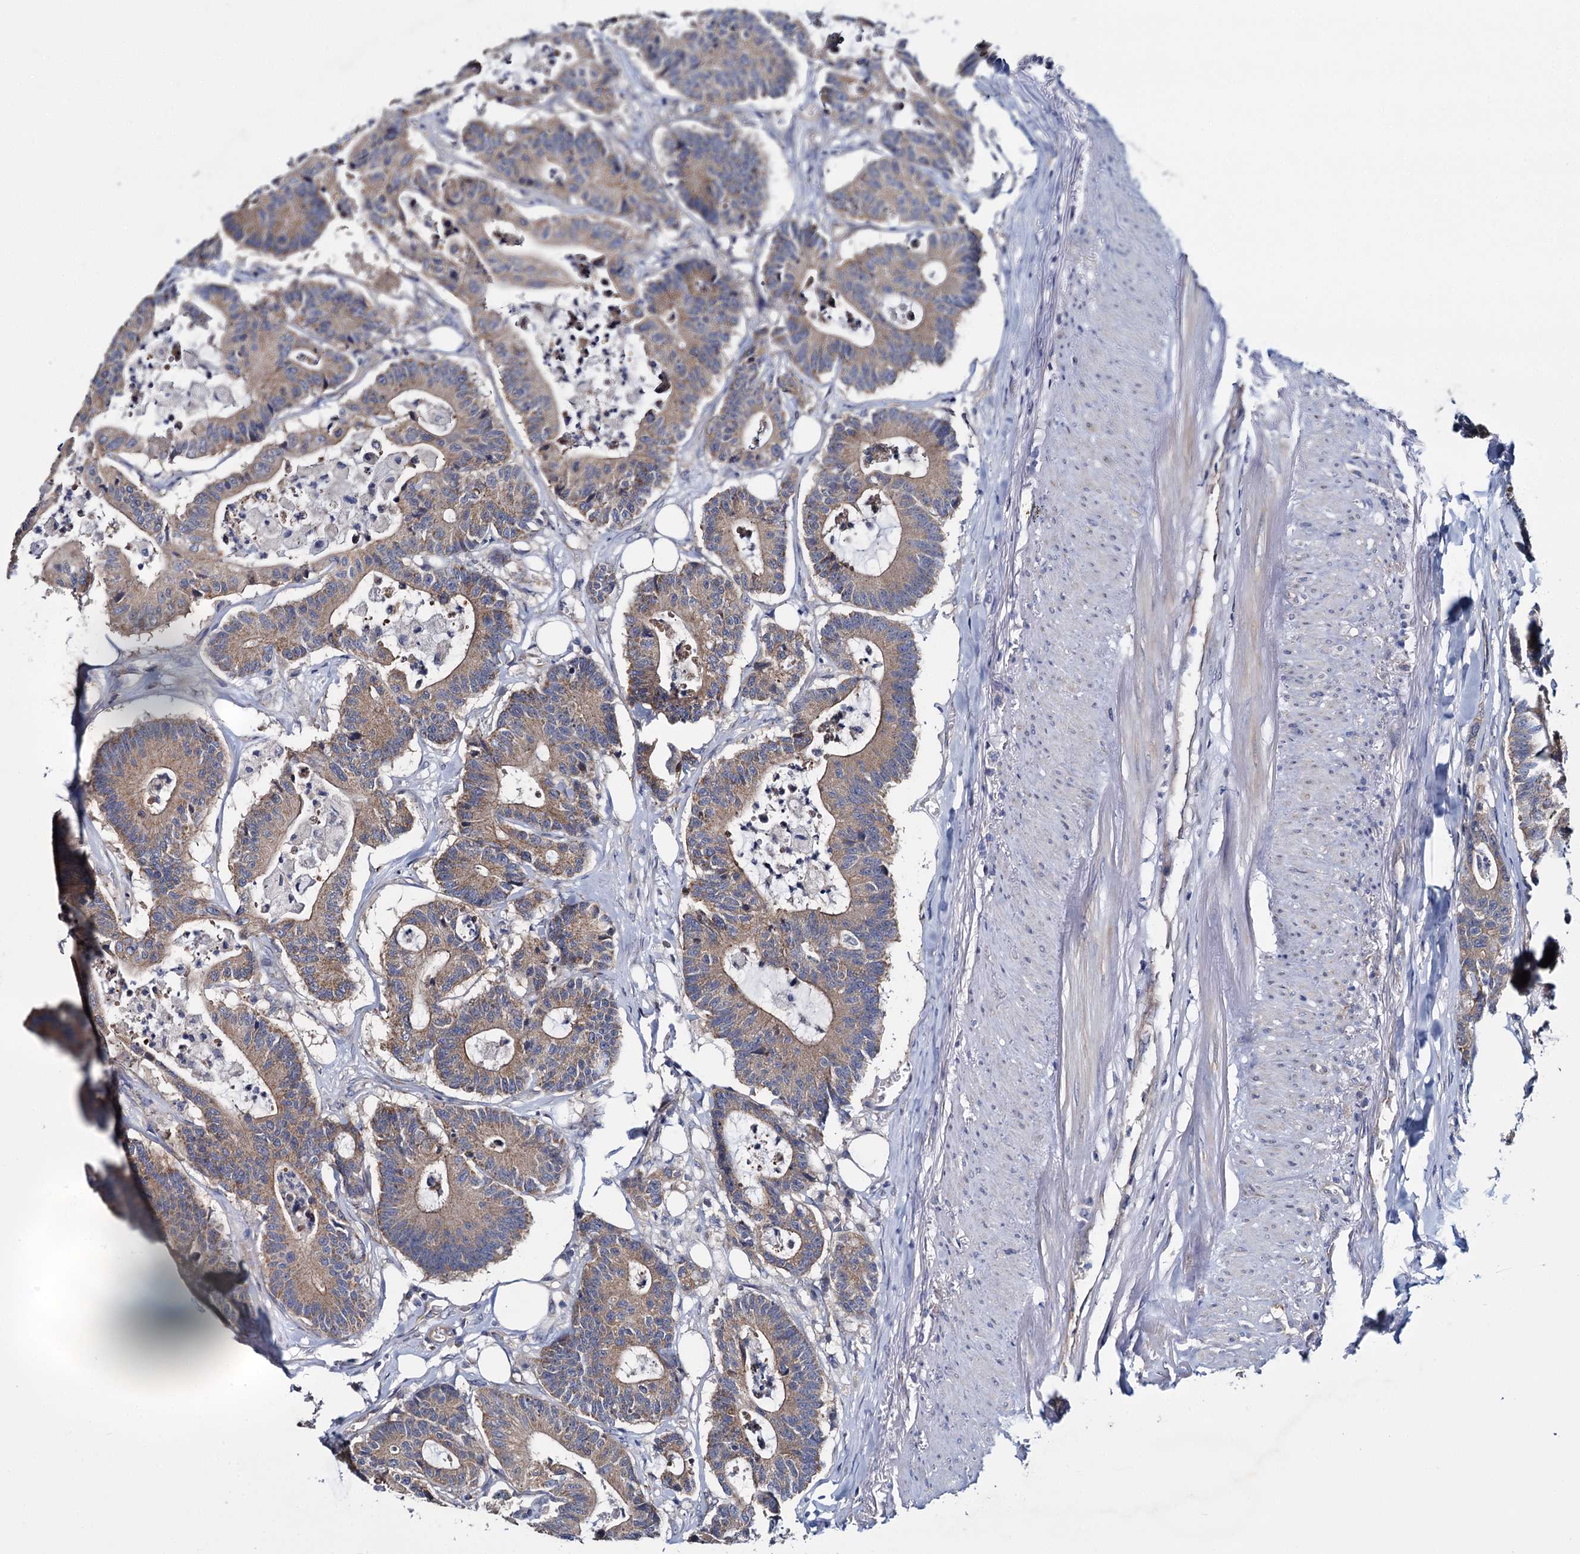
{"staining": {"intensity": "moderate", "quantity": ">75%", "location": "cytoplasmic/membranous"}, "tissue": "colorectal cancer", "cell_type": "Tumor cells", "image_type": "cancer", "snomed": [{"axis": "morphology", "description": "Adenocarcinoma, NOS"}, {"axis": "topography", "description": "Colon"}], "caption": "This is a photomicrograph of immunohistochemistry (IHC) staining of colorectal cancer, which shows moderate expression in the cytoplasmic/membranous of tumor cells.", "gene": "CEP295", "patient": {"sex": "female", "age": 84}}